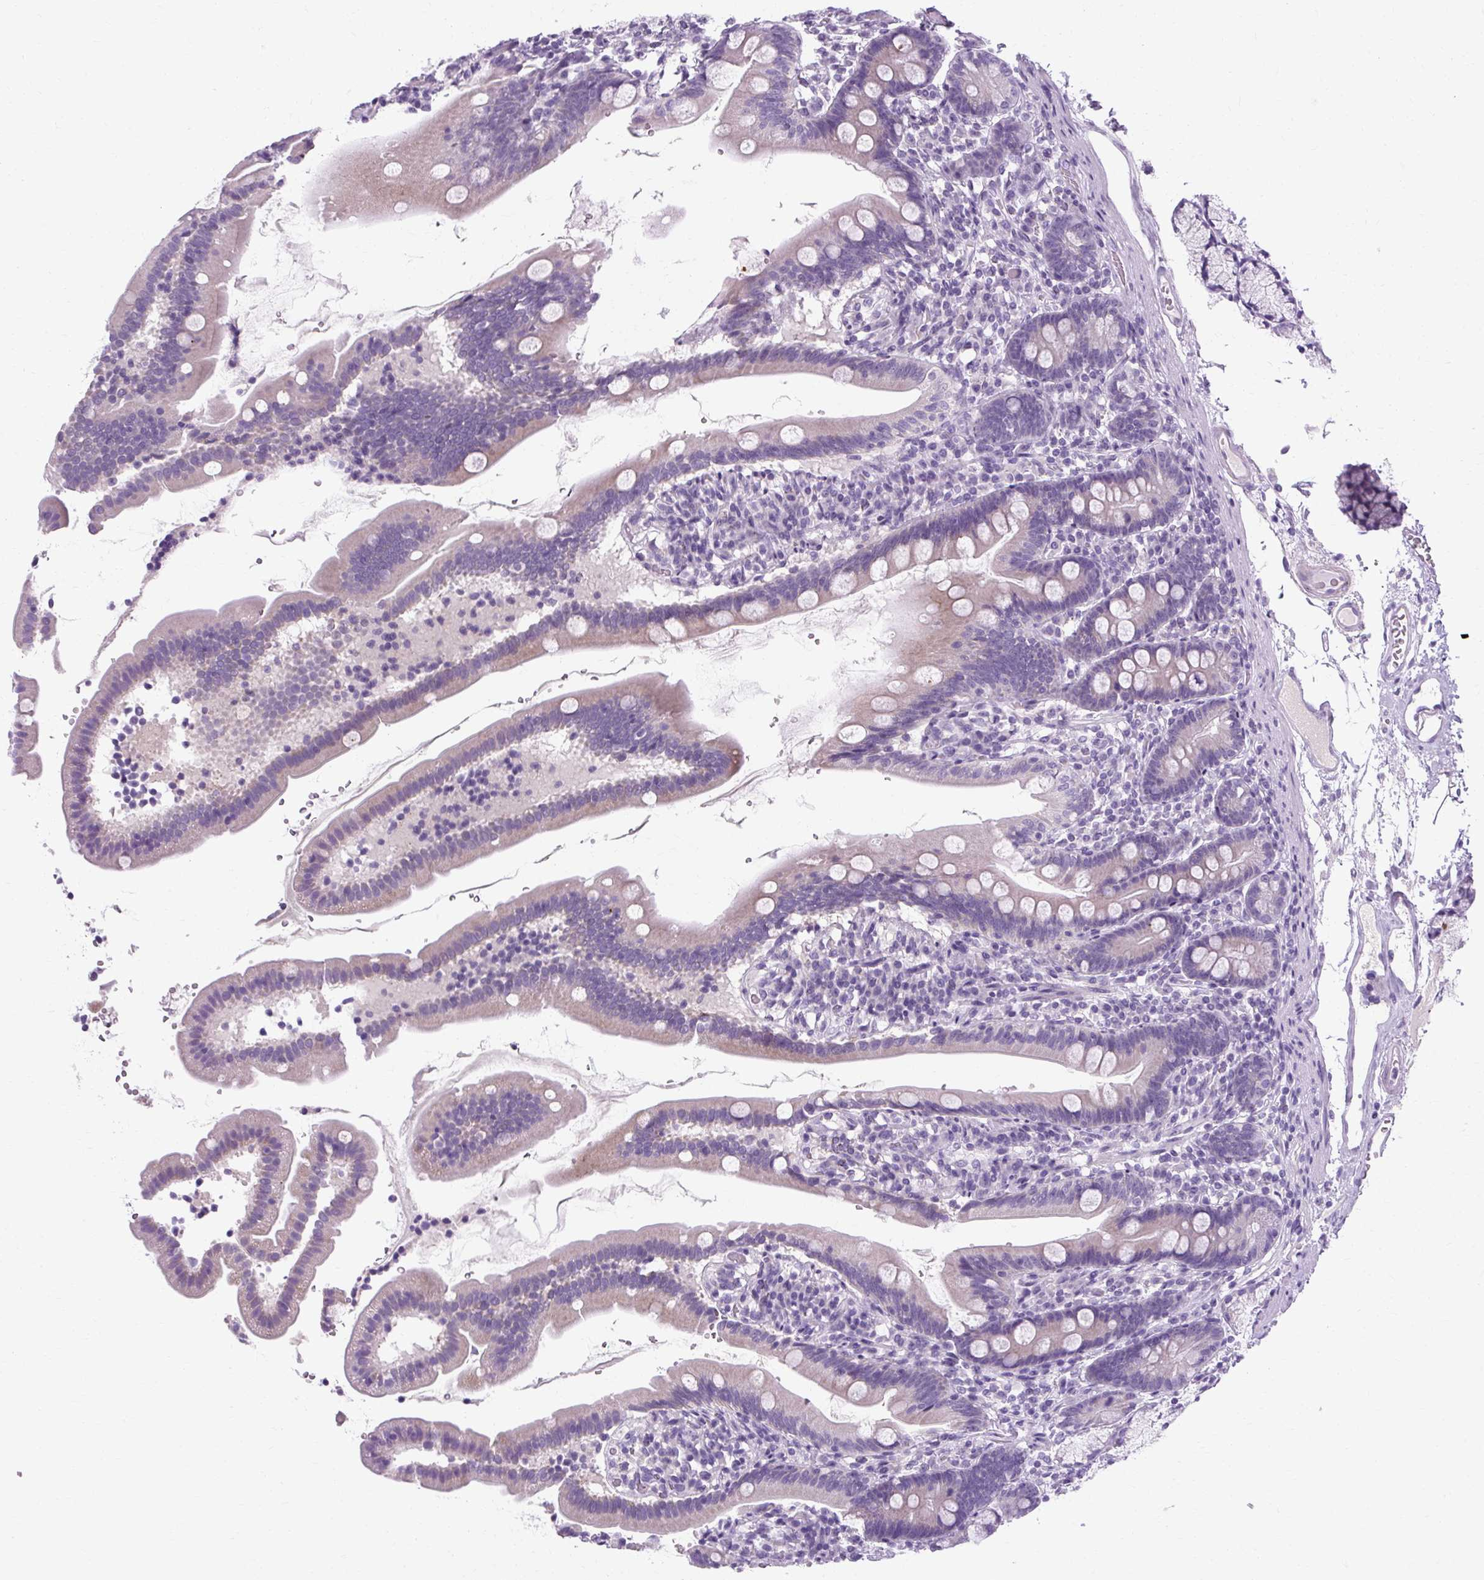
{"staining": {"intensity": "negative", "quantity": "none", "location": "none"}, "tissue": "duodenum", "cell_type": "Glandular cells", "image_type": "normal", "snomed": [{"axis": "morphology", "description": "Normal tissue, NOS"}, {"axis": "topography", "description": "Duodenum"}], "caption": "DAB immunohistochemical staining of normal duodenum exhibits no significant positivity in glandular cells.", "gene": "B3GNT4", "patient": {"sex": "female", "age": 67}}